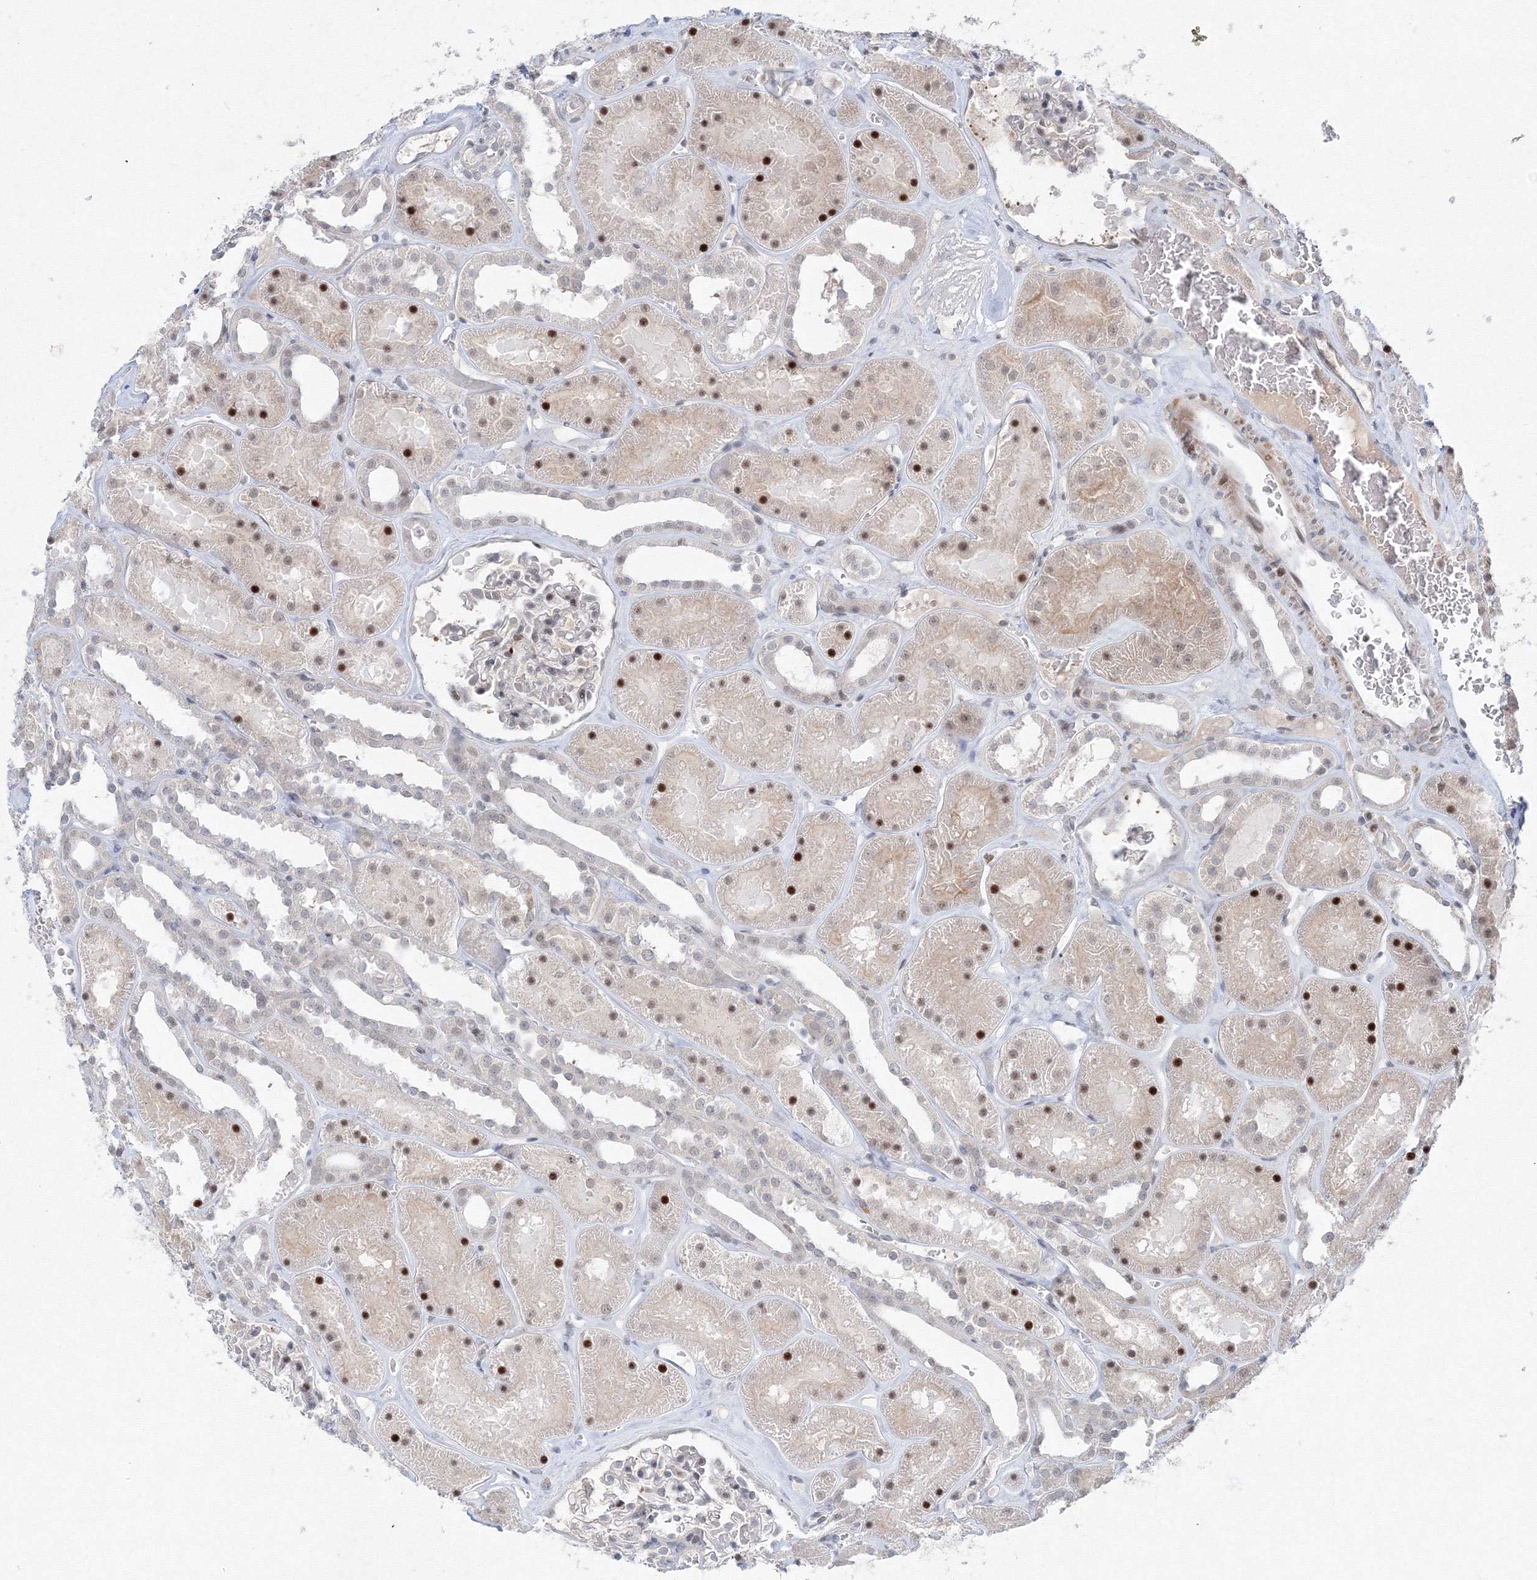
{"staining": {"intensity": "moderate", "quantity": "<25%", "location": "cytoplasmic/membranous,nuclear"}, "tissue": "kidney", "cell_type": "Cells in glomeruli", "image_type": "normal", "snomed": [{"axis": "morphology", "description": "Normal tissue, NOS"}, {"axis": "topography", "description": "Kidney"}], "caption": "This is a micrograph of immunohistochemistry staining of unremarkable kidney, which shows moderate expression in the cytoplasmic/membranous,nuclear of cells in glomeruli.", "gene": "KIF4A", "patient": {"sex": "female", "age": 41}}